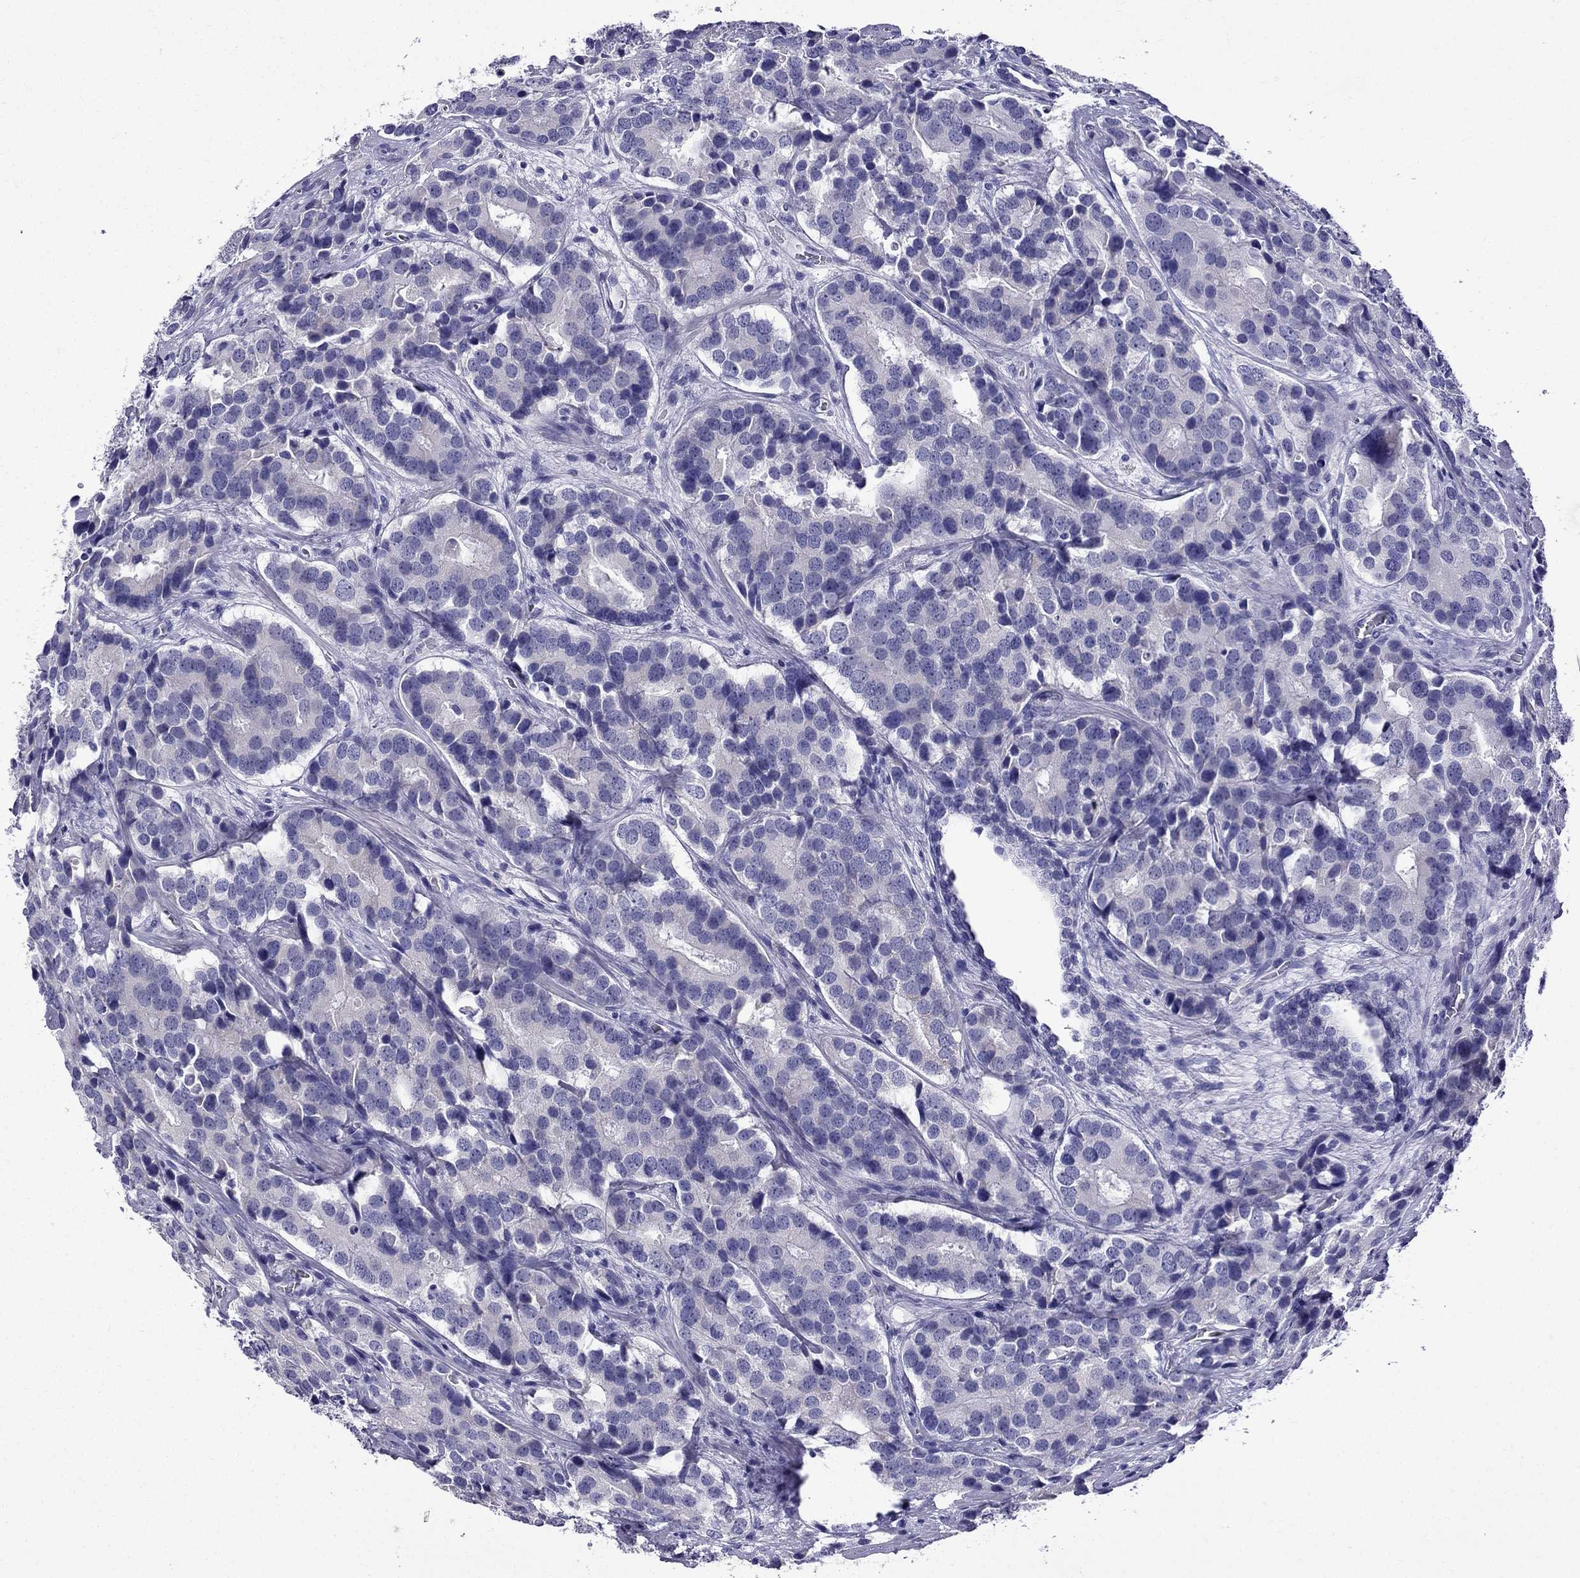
{"staining": {"intensity": "negative", "quantity": "none", "location": "none"}, "tissue": "prostate cancer", "cell_type": "Tumor cells", "image_type": "cancer", "snomed": [{"axis": "morphology", "description": "Adenocarcinoma, NOS"}, {"axis": "topography", "description": "Prostate and seminal vesicle, NOS"}], "caption": "The immunohistochemistry image has no significant expression in tumor cells of adenocarcinoma (prostate) tissue.", "gene": "ERC2", "patient": {"sex": "male", "age": 63}}